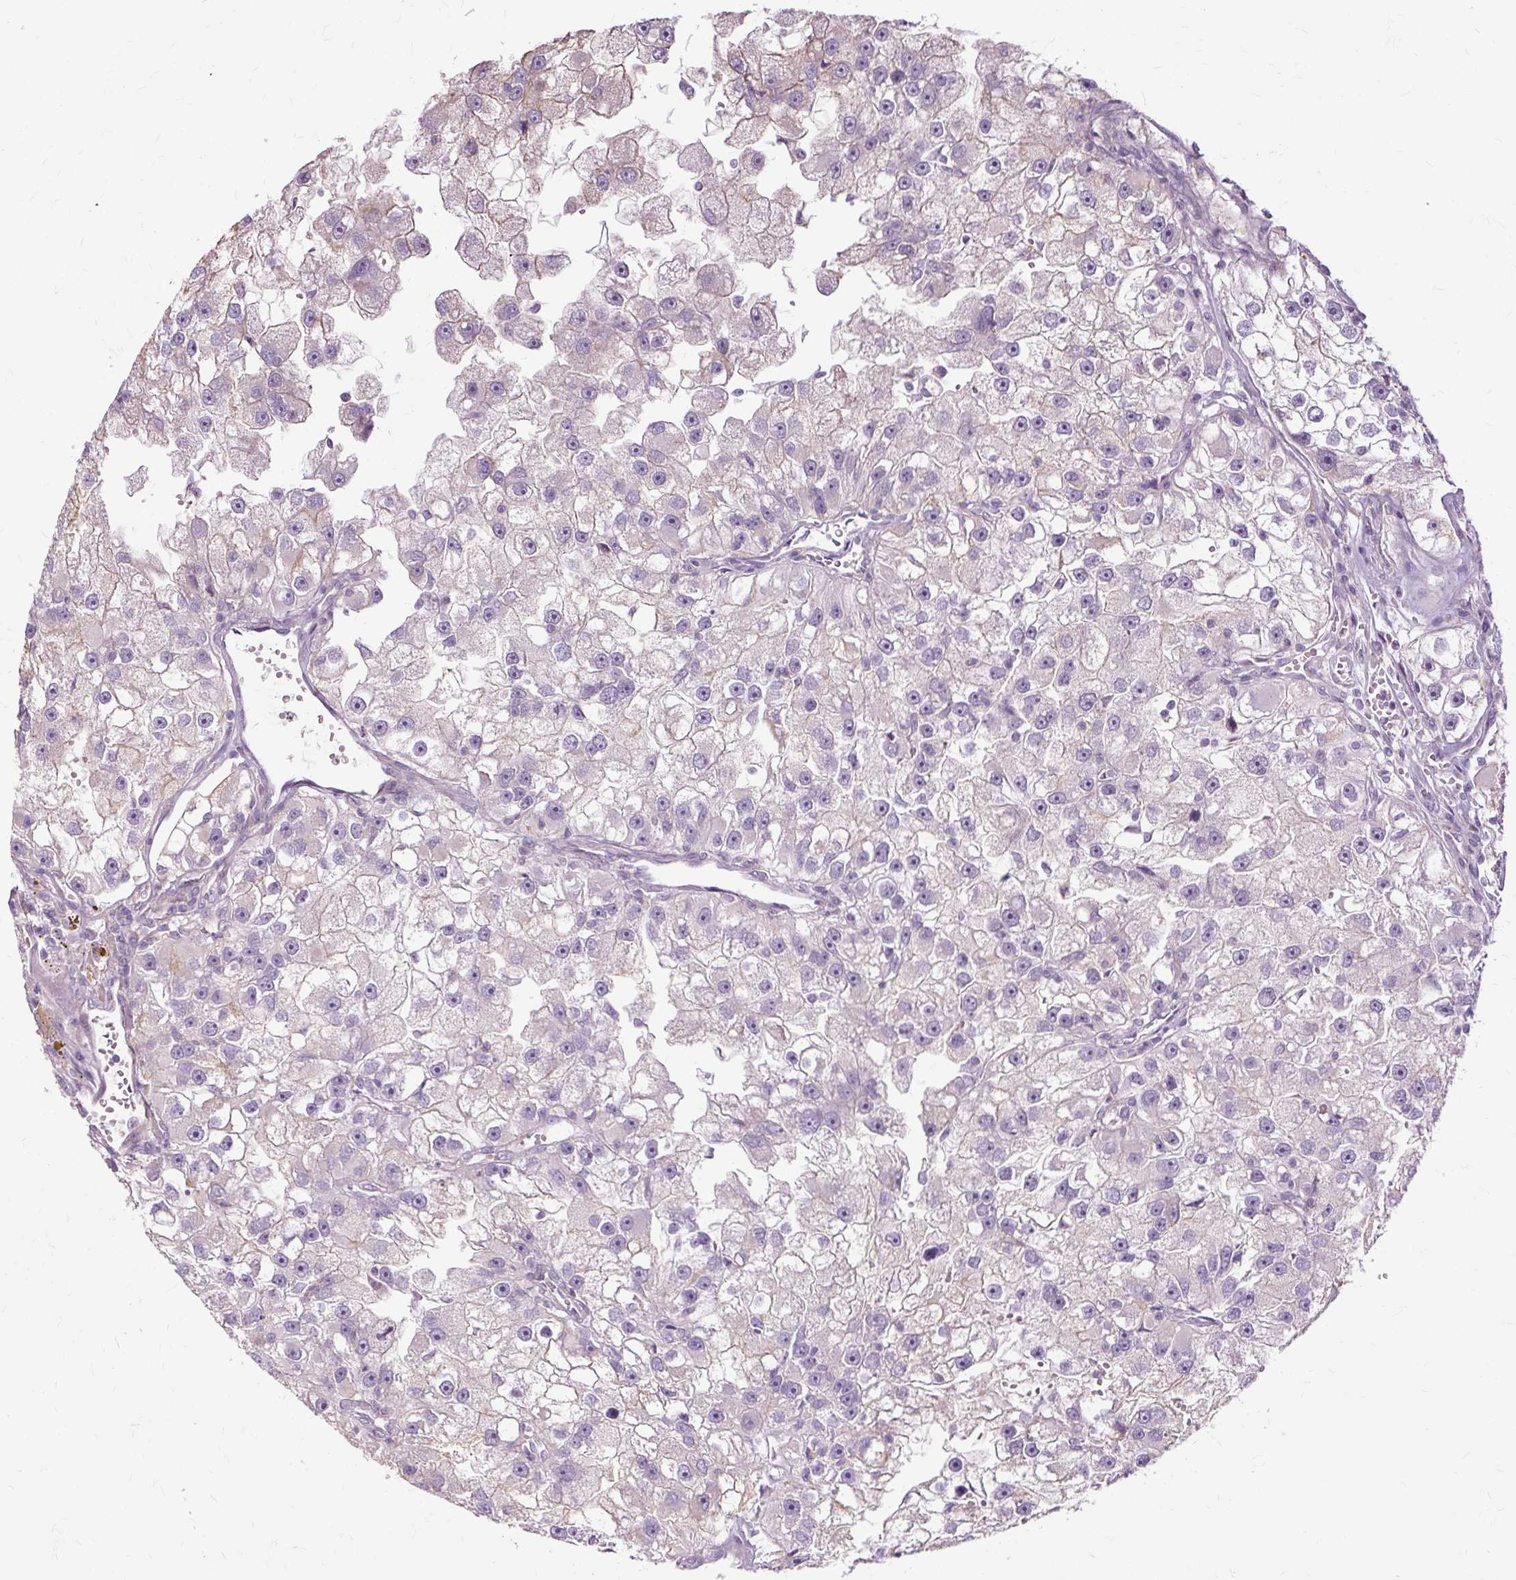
{"staining": {"intensity": "negative", "quantity": "none", "location": "none"}, "tissue": "renal cancer", "cell_type": "Tumor cells", "image_type": "cancer", "snomed": [{"axis": "morphology", "description": "Adenocarcinoma, NOS"}, {"axis": "topography", "description": "Kidney"}], "caption": "This micrograph is of adenocarcinoma (renal) stained with immunohistochemistry (IHC) to label a protein in brown with the nuclei are counter-stained blue. There is no expression in tumor cells. (DAB (3,3'-diaminobenzidine) IHC visualized using brightfield microscopy, high magnification).", "gene": "TSPAN8", "patient": {"sex": "male", "age": 63}}